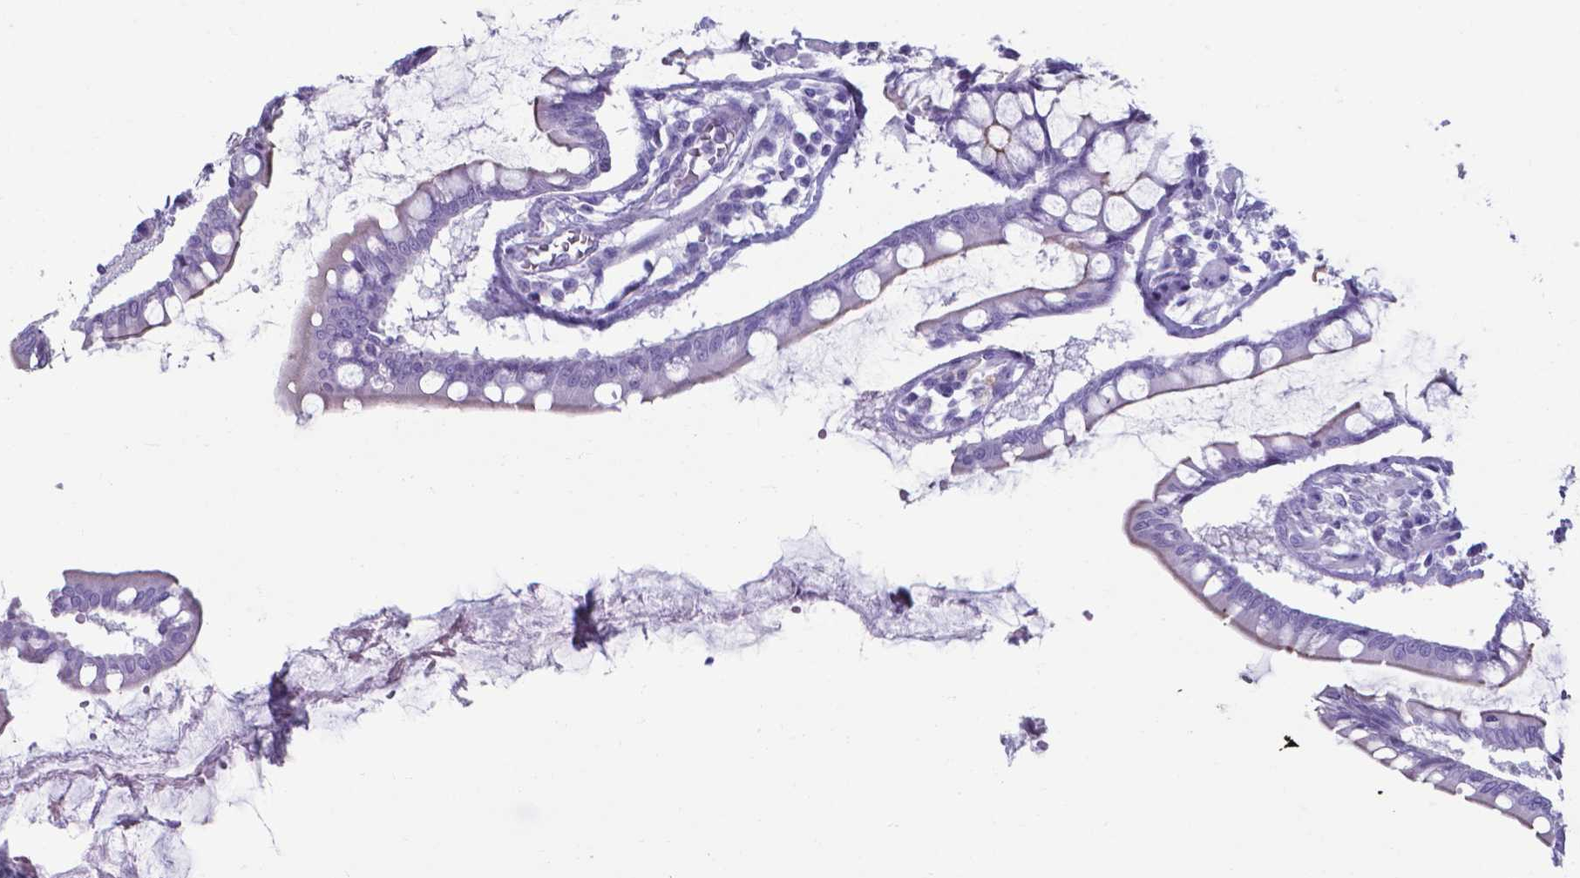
{"staining": {"intensity": "negative", "quantity": "none", "location": "none"}, "tissue": "carcinoid", "cell_type": "Tumor cells", "image_type": "cancer", "snomed": [{"axis": "morphology", "description": "Carcinoid, malignant, NOS"}, {"axis": "topography", "description": "Small intestine"}], "caption": "Tumor cells are negative for brown protein staining in carcinoid. (DAB (3,3'-diaminobenzidine) immunohistochemistry visualized using brightfield microscopy, high magnification).", "gene": "AP5B1", "patient": {"sex": "female", "age": 65}}